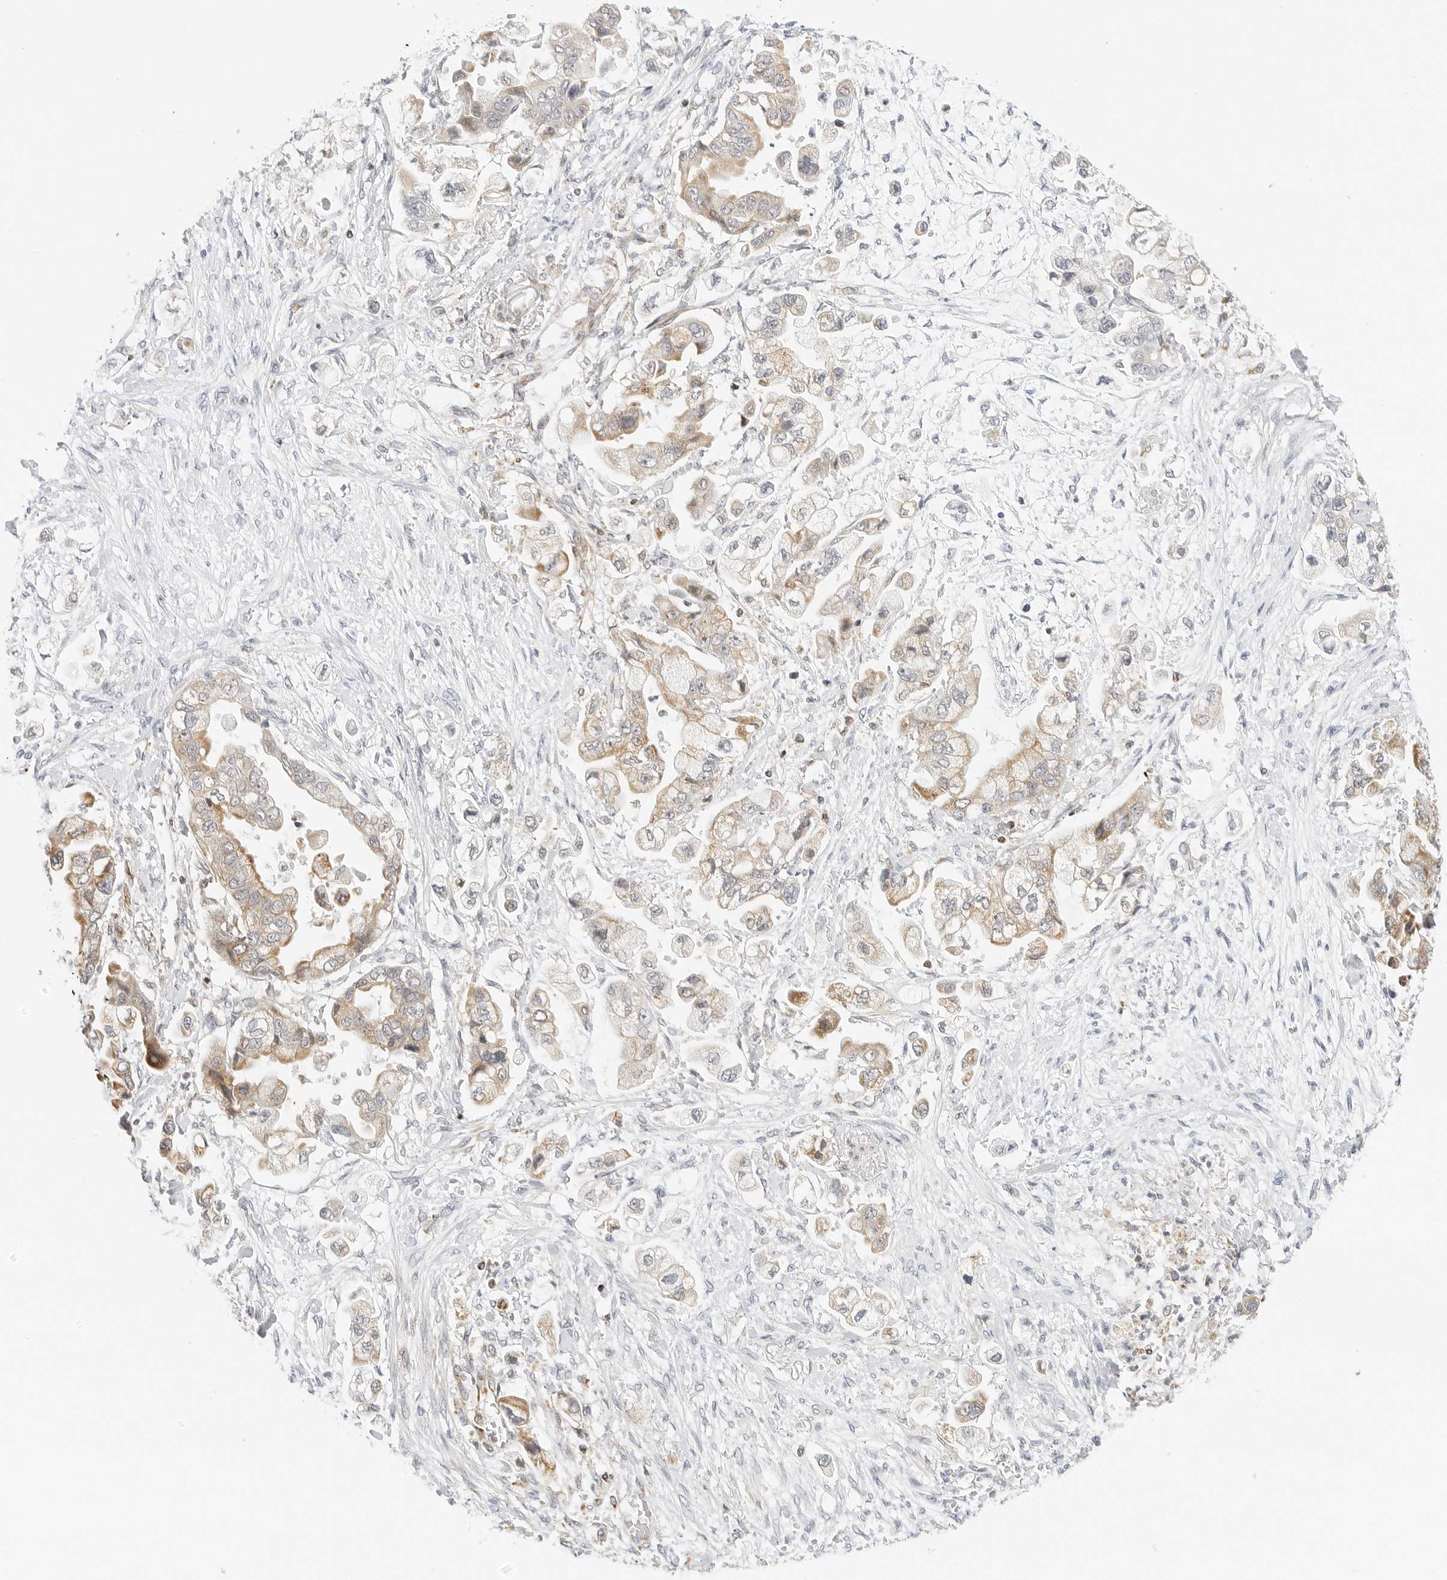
{"staining": {"intensity": "weak", "quantity": "25%-75%", "location": "cytoplasmic/membranous"}, "tissue": "stomach cancer", "cell_type": "Tumor cells", "image_type": "cancer", "snomed": [{"axis": "morphology", "description": "Adenocarcinoma, NOS"}, {"axis": "topography", "description": "Stomach"}], "caption": "A brown stain shows weak cytoplasmic/membranous staining of a protein in stomach cancer (adenocarcinoma) tumor cells.", "gene": "GORAB", "patient": {"sex": "male", "age": 62}}